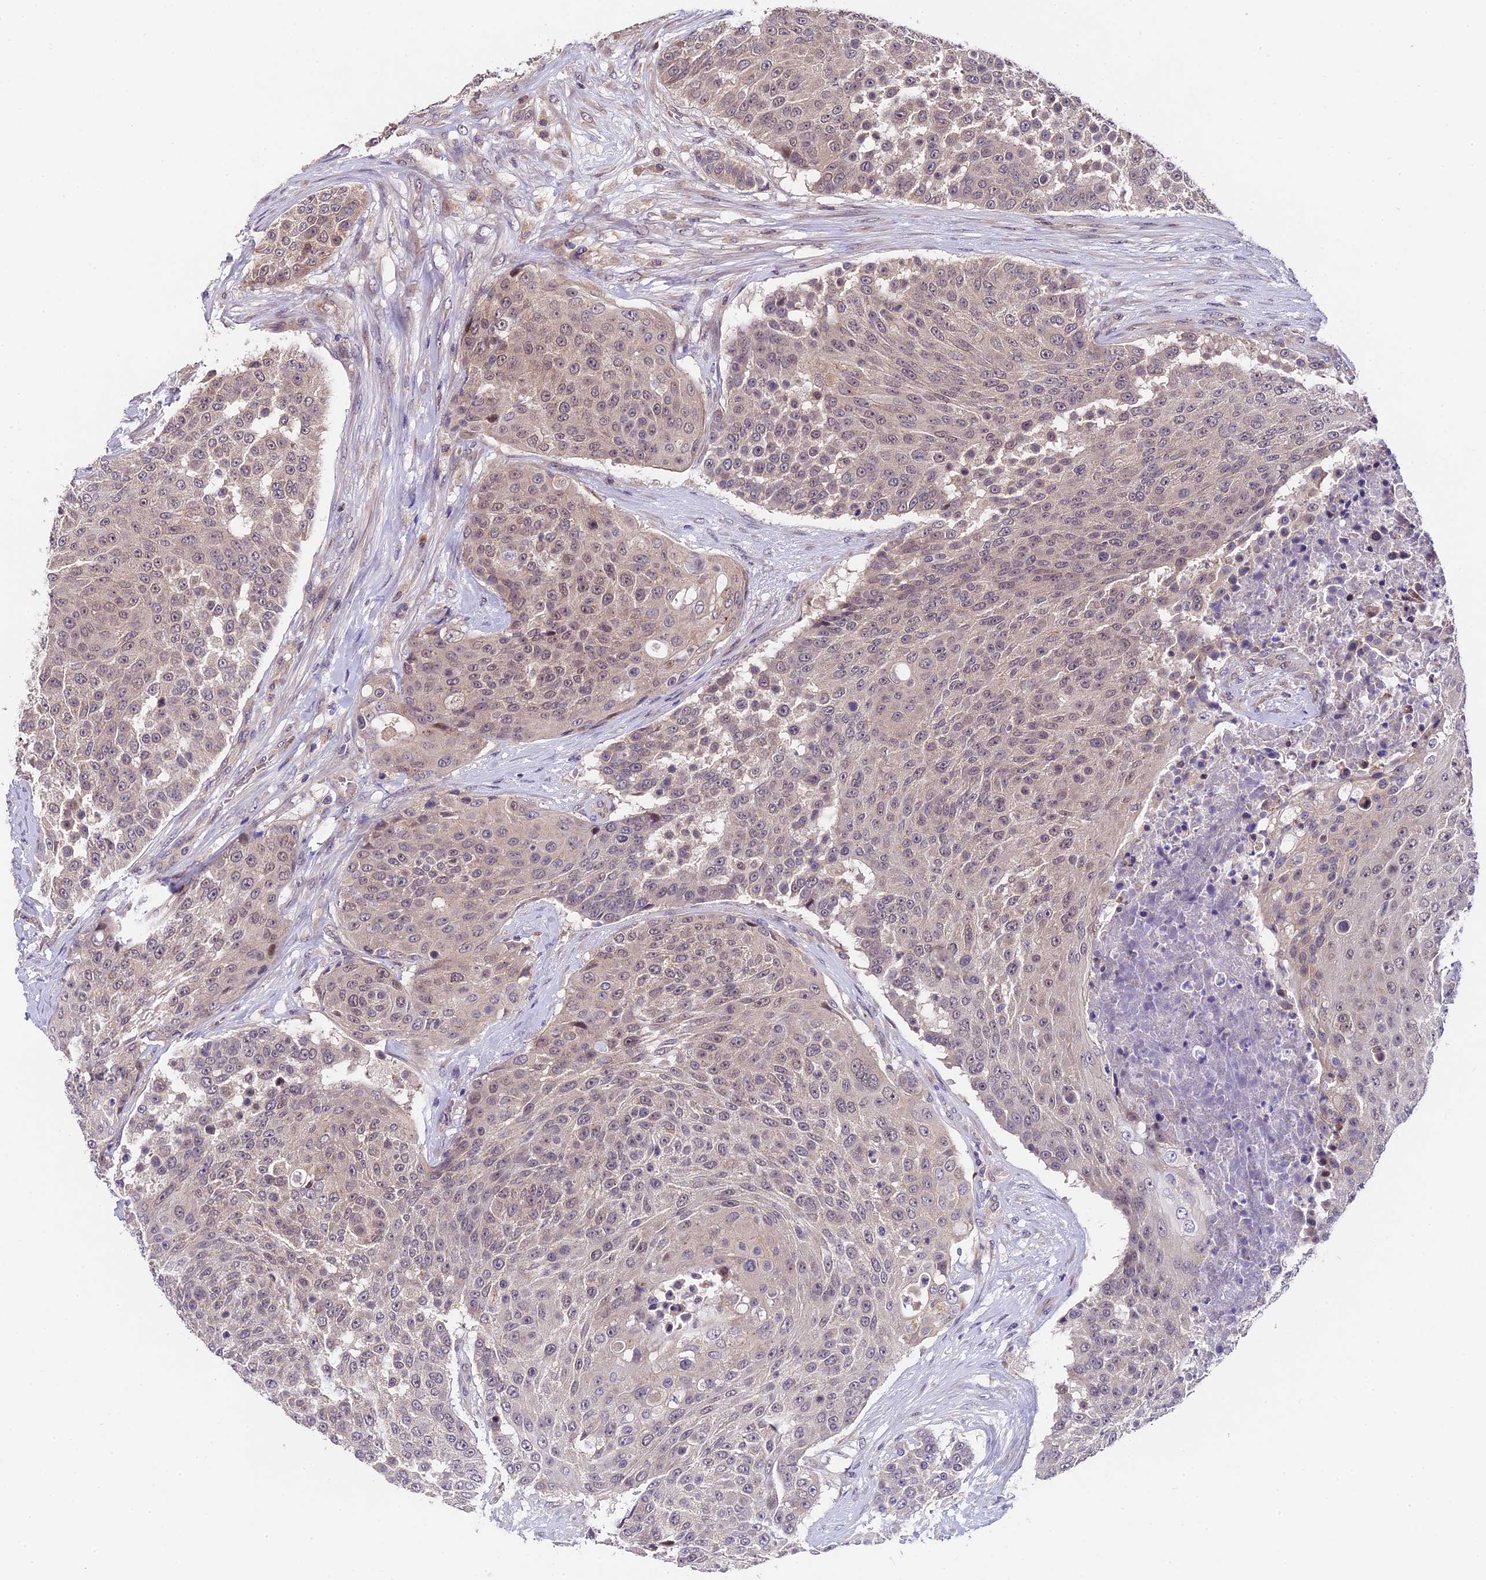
{"staining": {"intensity": "weak", "quantity": "25%-75%", "location": "nuclear"}, "tissue": "urothelial cancer", "cell_type": "Tumor cells", "image_type": "cancer", "snomed": [{"axis": "morphology", "description": "Urothelial carcinoma, High grade"}, {"axis": "topography", "description": "Urinary bladder"}], "caption": "An immunohistochemistry image of neoplastic tissue is shown. Protein staining in brown highlights weak nuclear positivity in urothelial cancer within tumor cells. (Brightfield microscopy of DAB IHC at high magnification).", "gene": "TRMT1", "patient": {"sex": "female", "age": 63}}